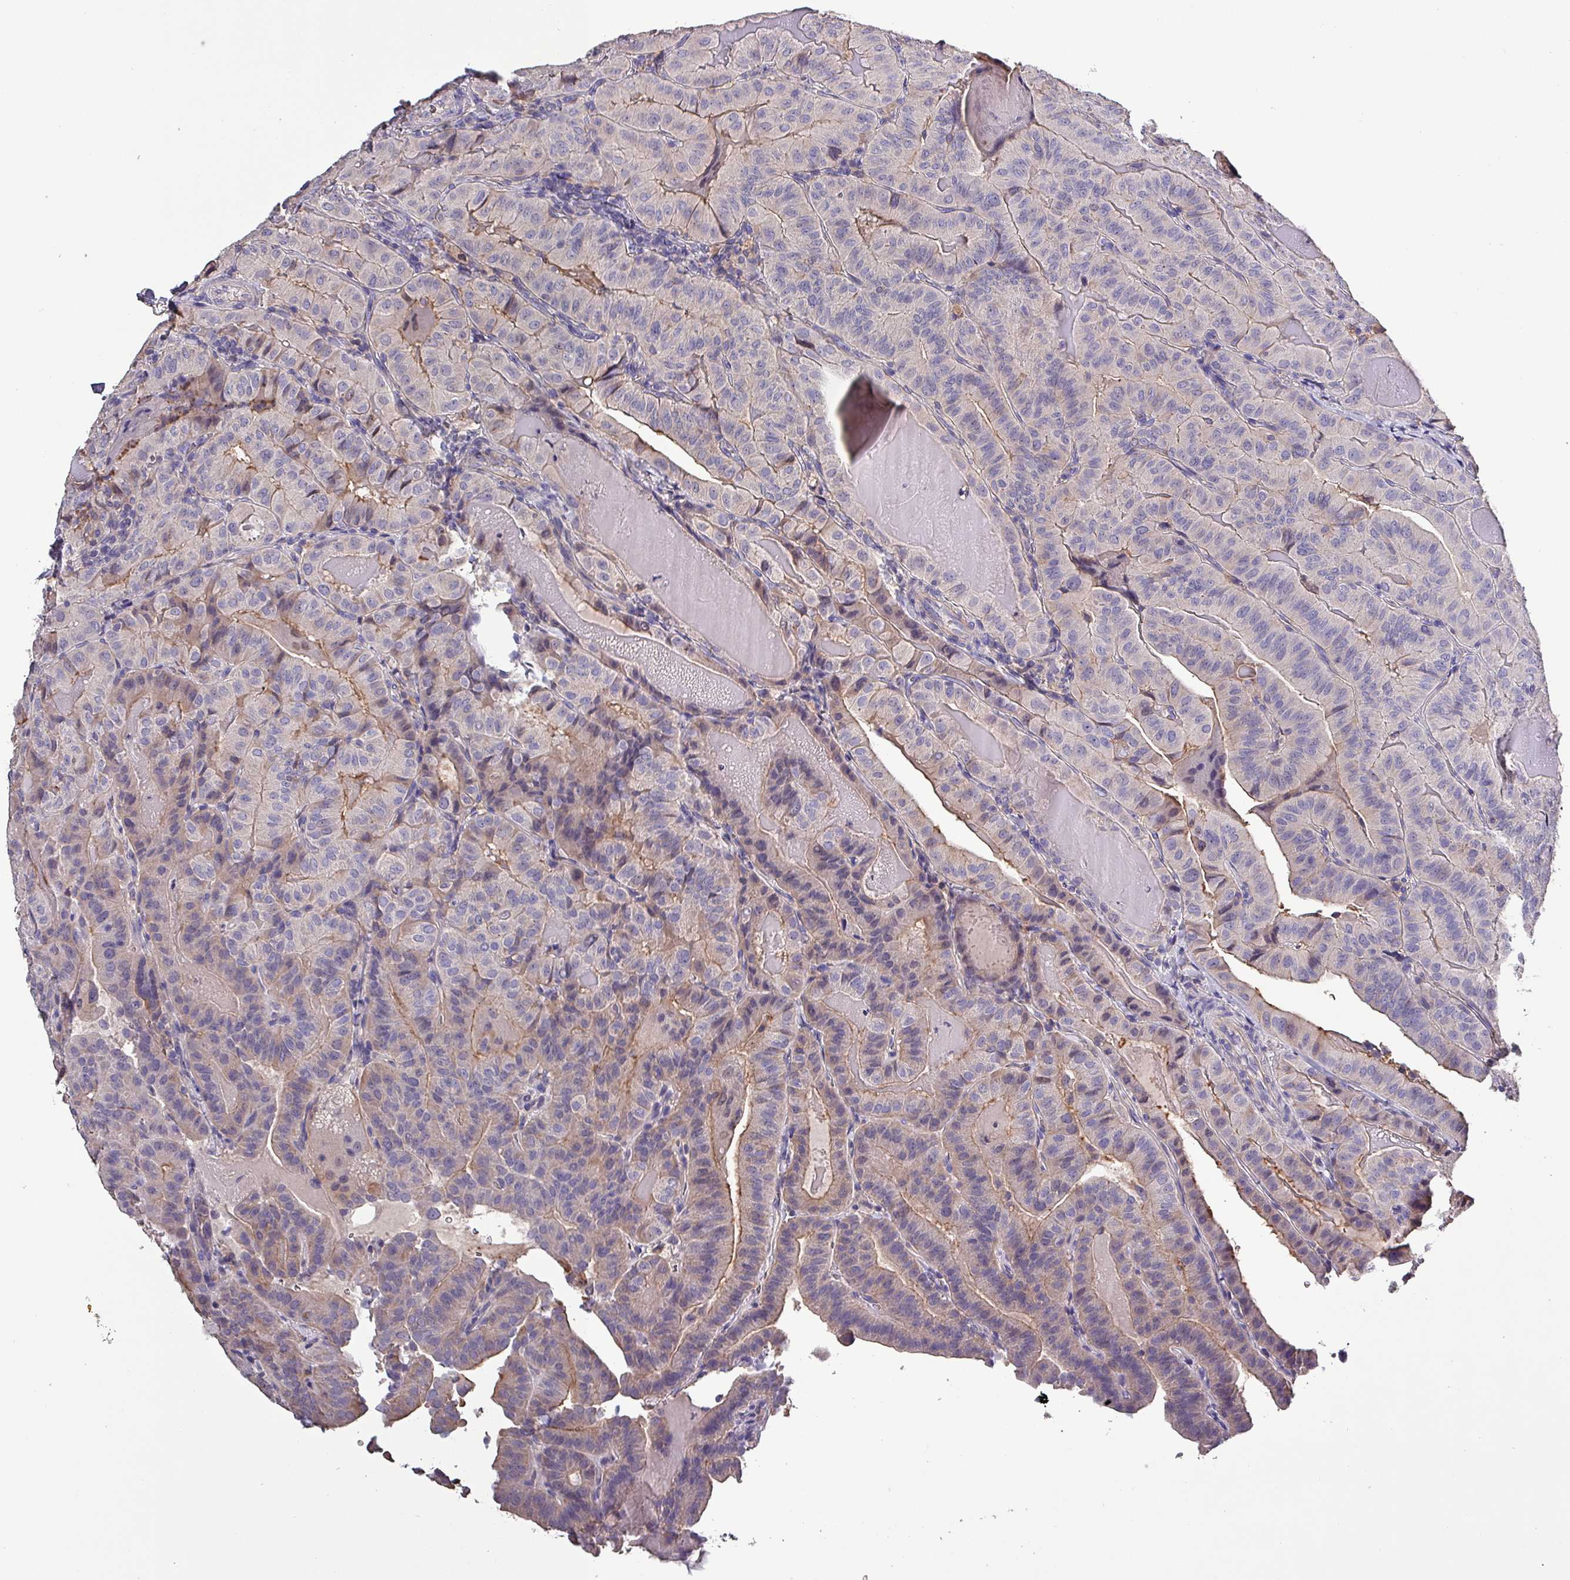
{"staining": {"intensity": "negative", "quantity": "none", "location": "none"}, "tissue": "thyroid cancer", "cell_type": "Tumor cells", "image_type": "cancer", "snomed": [{"axis": "morphology", "description": "Papillary adenocarcinoma, NOS"}, {"axis": "topography", "description": "Thyroid gland"}], "caption": "This is an immunohistochemistry (IHC) histopathology image of human thyroid cancer. There is no expression in tumor cells.", "gene": "HTRA4", "patient": {"sex": "female", "age": 68}}